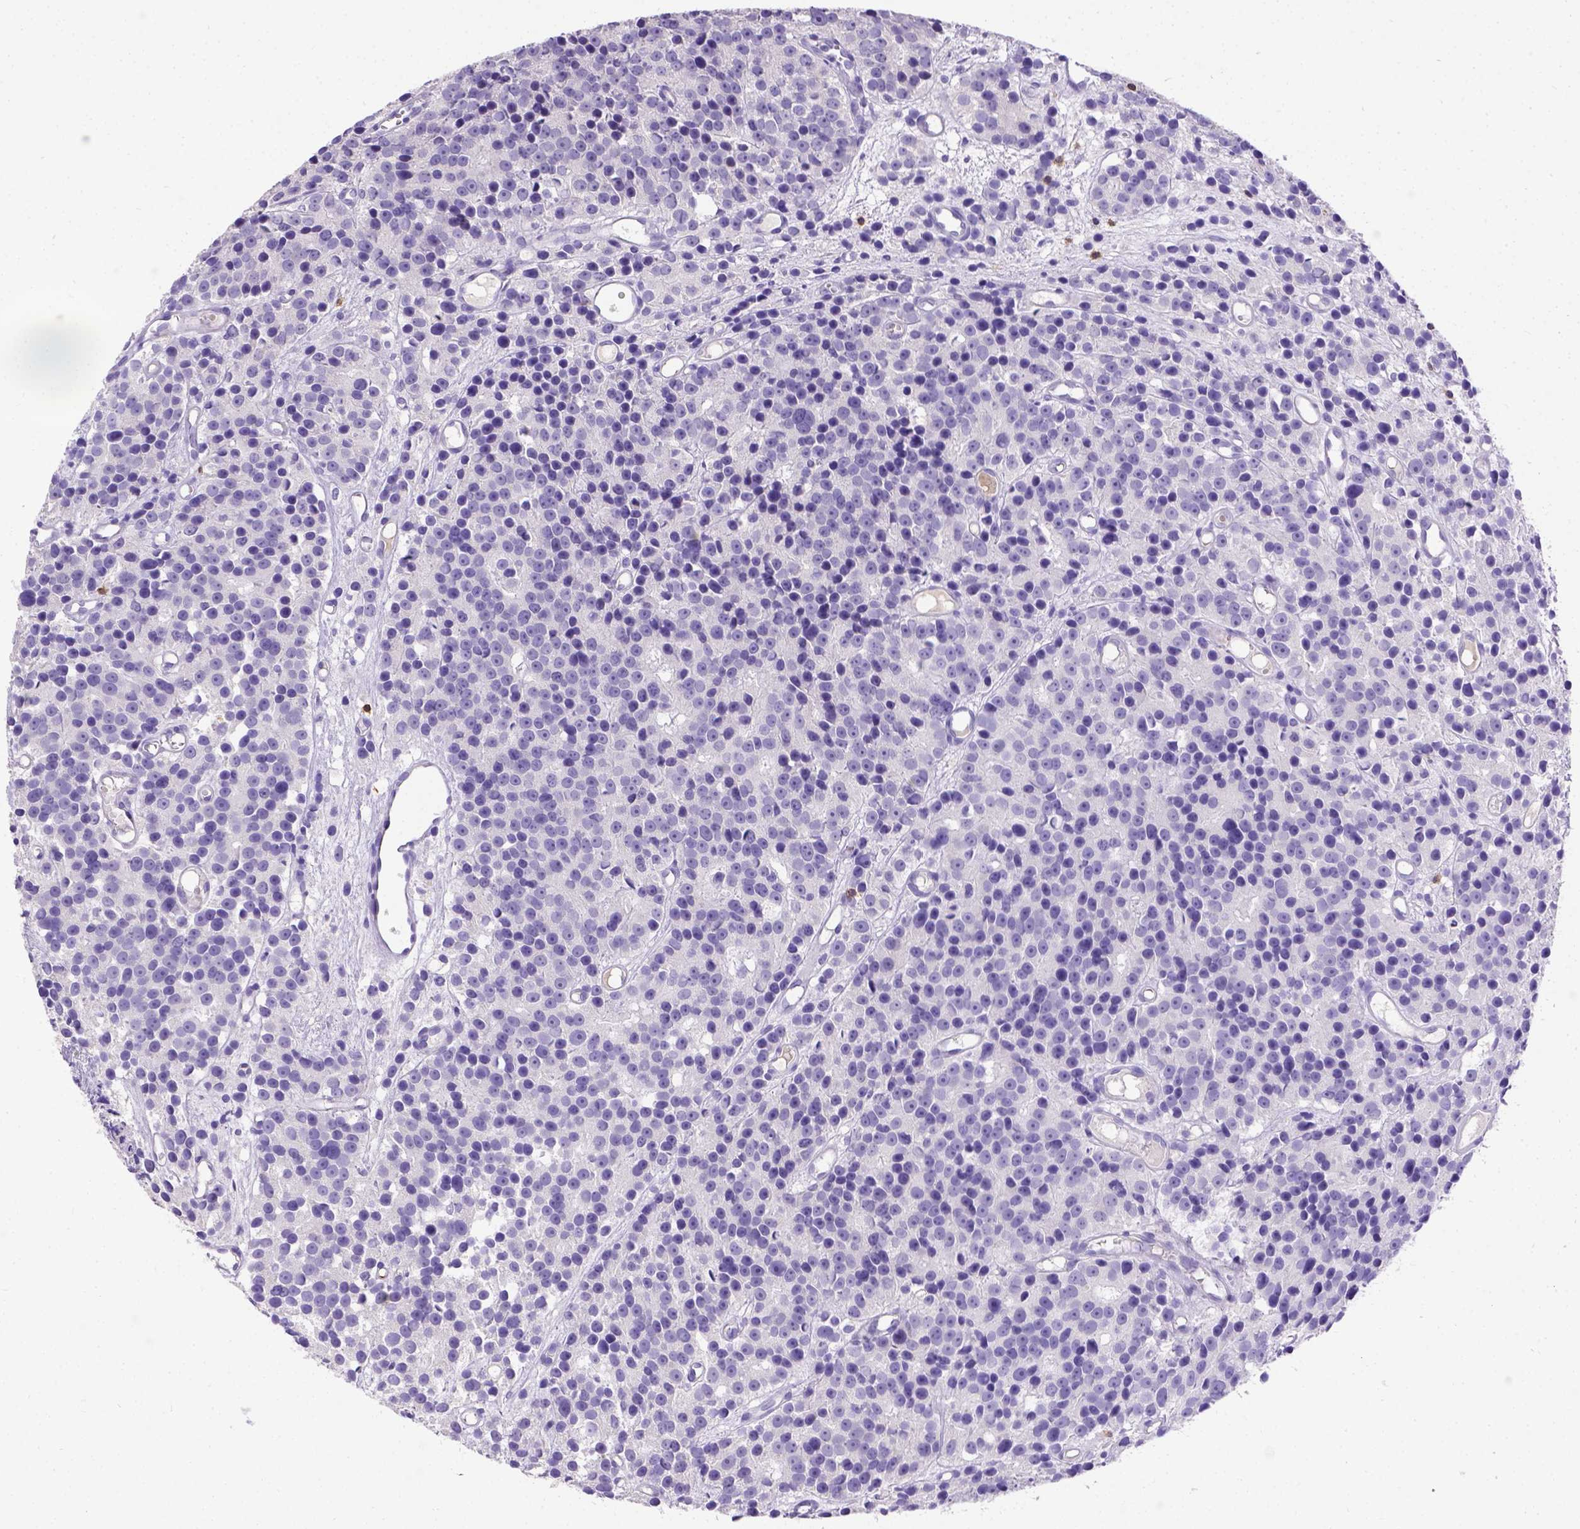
{"staining": {"intensity": "negative", "quantity": "none", "location": "none"}, "tissue": "prostate cancer", "cell_type": "Tumor cells", "image_type": "cancer", "snomed": [{"axis": "morphology", "description": "Adenocarcinoma, High grade"}, {"axis": "topography", "description": "Prostate"}], "caption": "The micrograph reveals no significant expression in tumor cells of prostate high-grade adenocarcinoma.", "gene": "CD3E", "patient": {"sex": "male", "age": 77}}